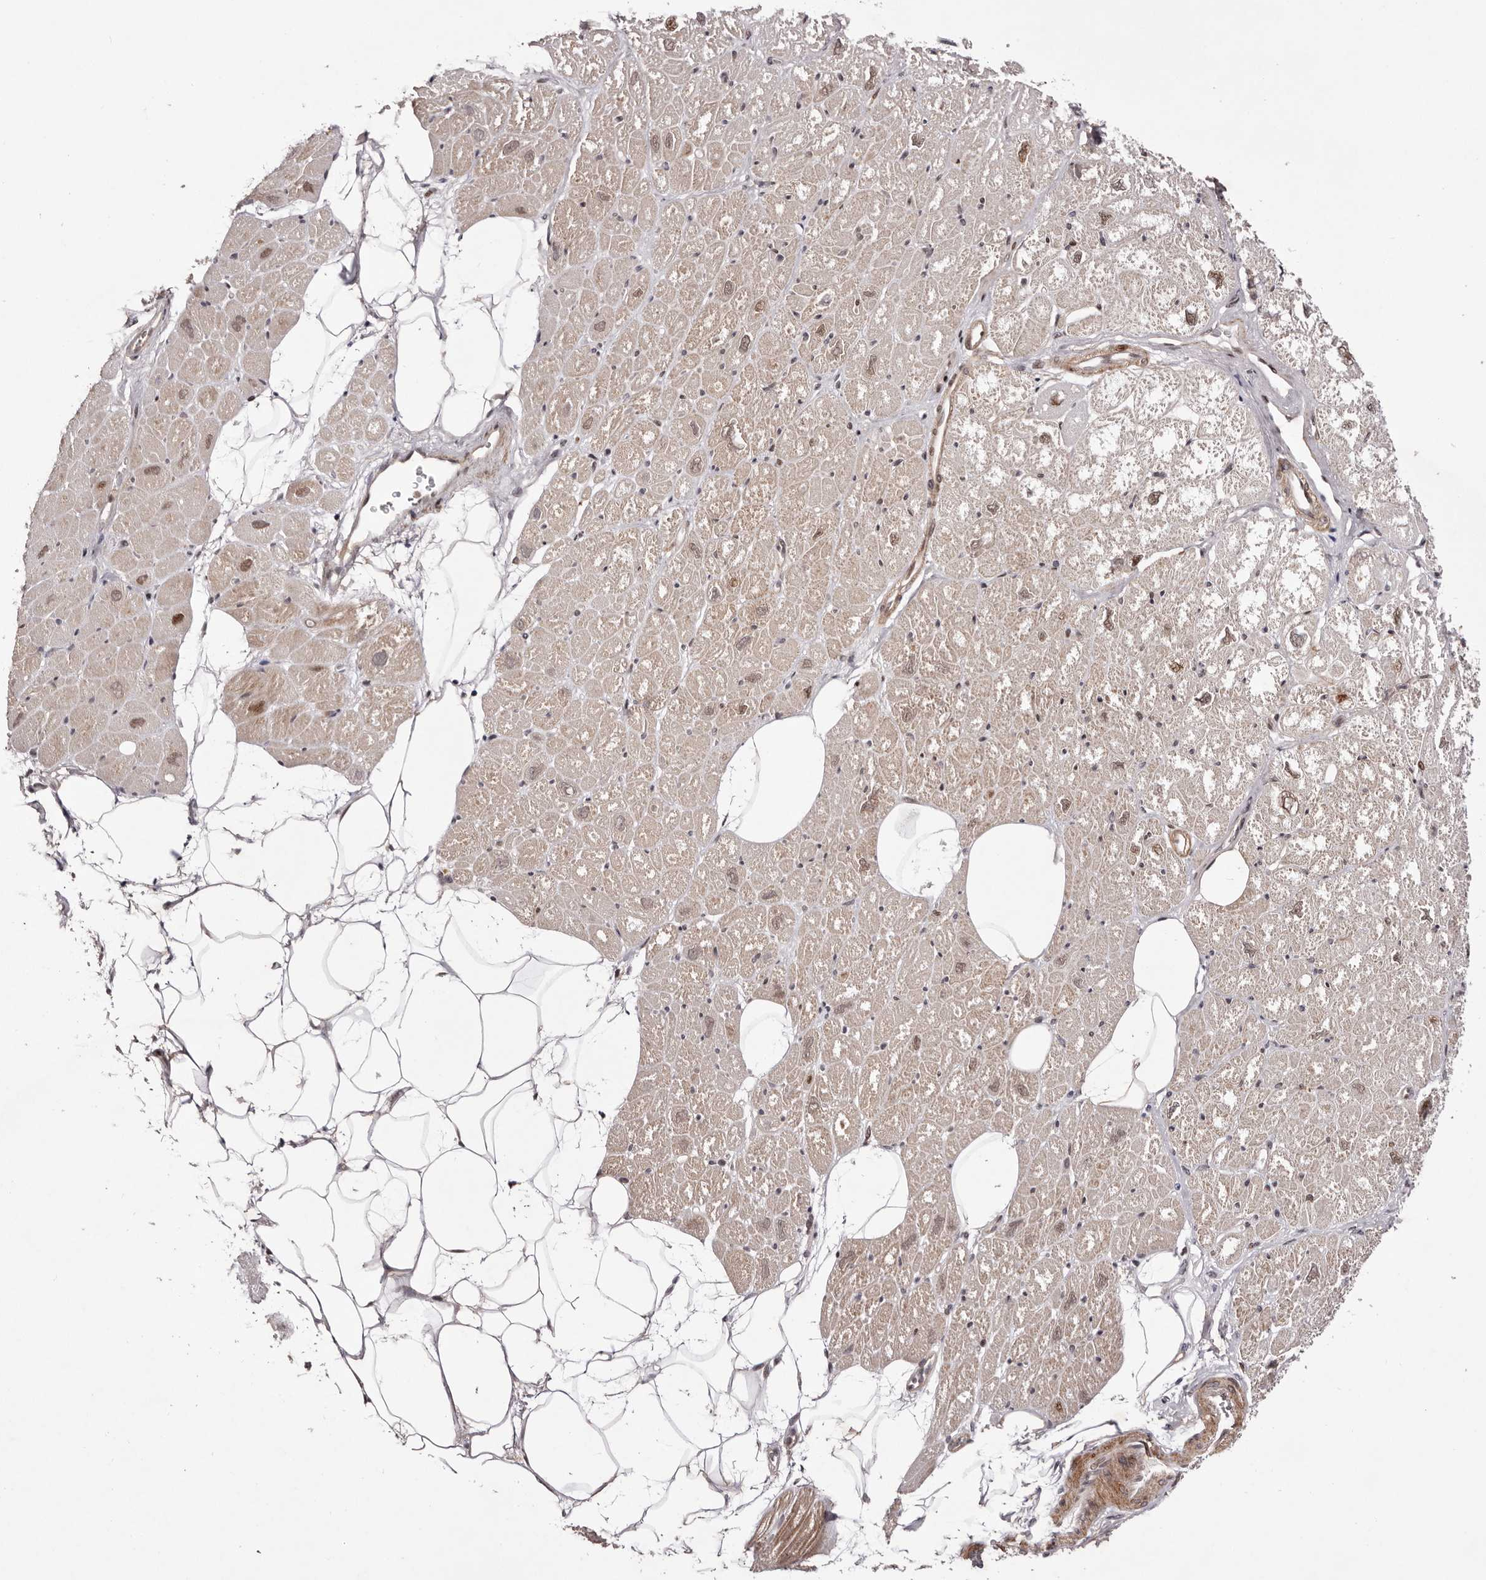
{"staining": {"intensity": "moderate", "quantity": "<25%", "location": "cytoplasmic/membranous"}, "tissue": "heart muscle", "cell_type": "Cardiomyocytes", "image_type": "normal", "snomed": [{"axis": "morphology", "description": "Normal tissue, NOS"}, {"axis": "topography", "description": "Heart"}], "caption": "Immunohistochemistry (IHC) (DAB (3,3'-diaminobenzidine)) staining of benign heart muscle displays moderate cytoplasmic/membranous protein staining in about <25% of cardiomyocytes.", "gene": "FBXO5", "patient": {"sex": "male", "age": 50}}